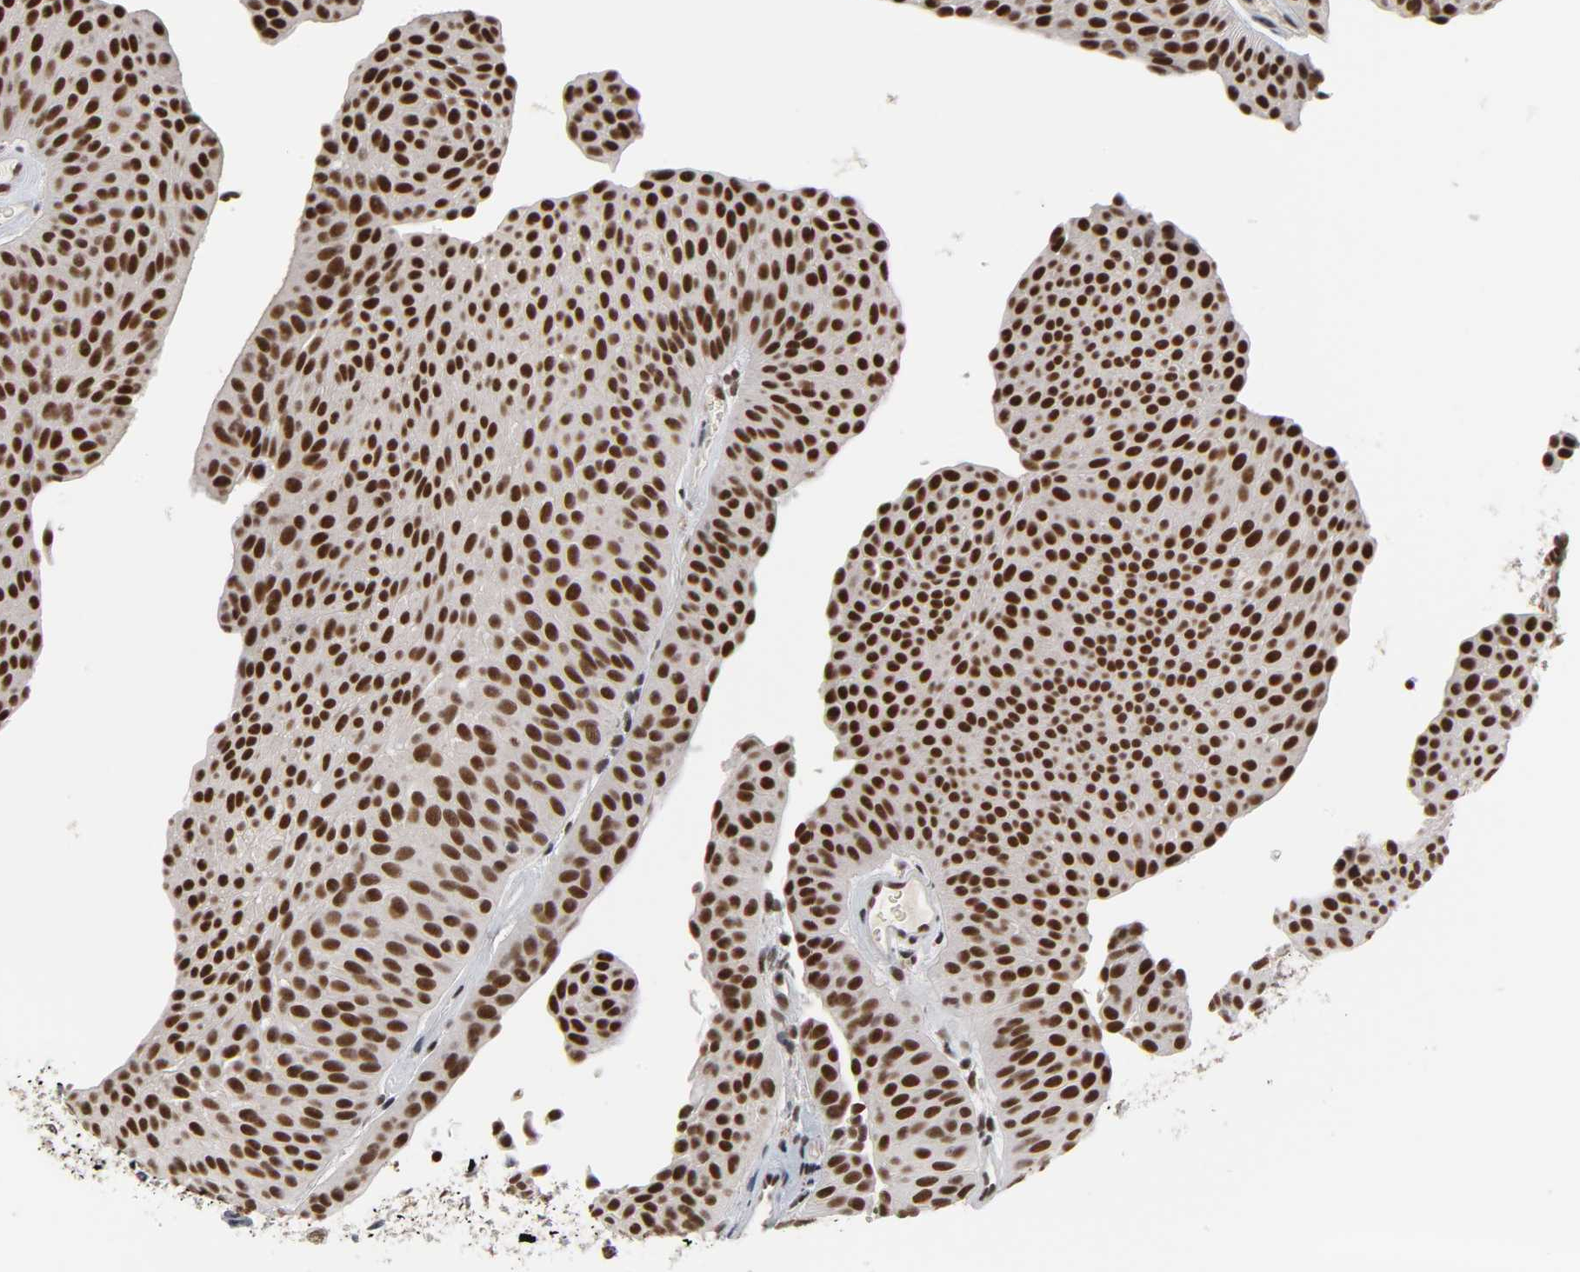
{"staining": {"intensity": "strong", "quantity": ">75%", "location": "nuclear"}, "tissue": "urothelial cancer", "cell_type": "Tumor cells", "image_type": "cancer", "snomed": [{"axis": "morphology", "description": "Urothelial carcinoma, Low grade"}, {"axis": "topography", "description": "Urinary bladder"}], "caption": "IHC micrograph of human low-grade urothelial carcinoma stained for a protein (brown), which reveals high levels of strong nuclear staining in approximately >75% of tumor cells.", "gene": "TRIM33", "patient": {"sex": "female", "age": 60}}